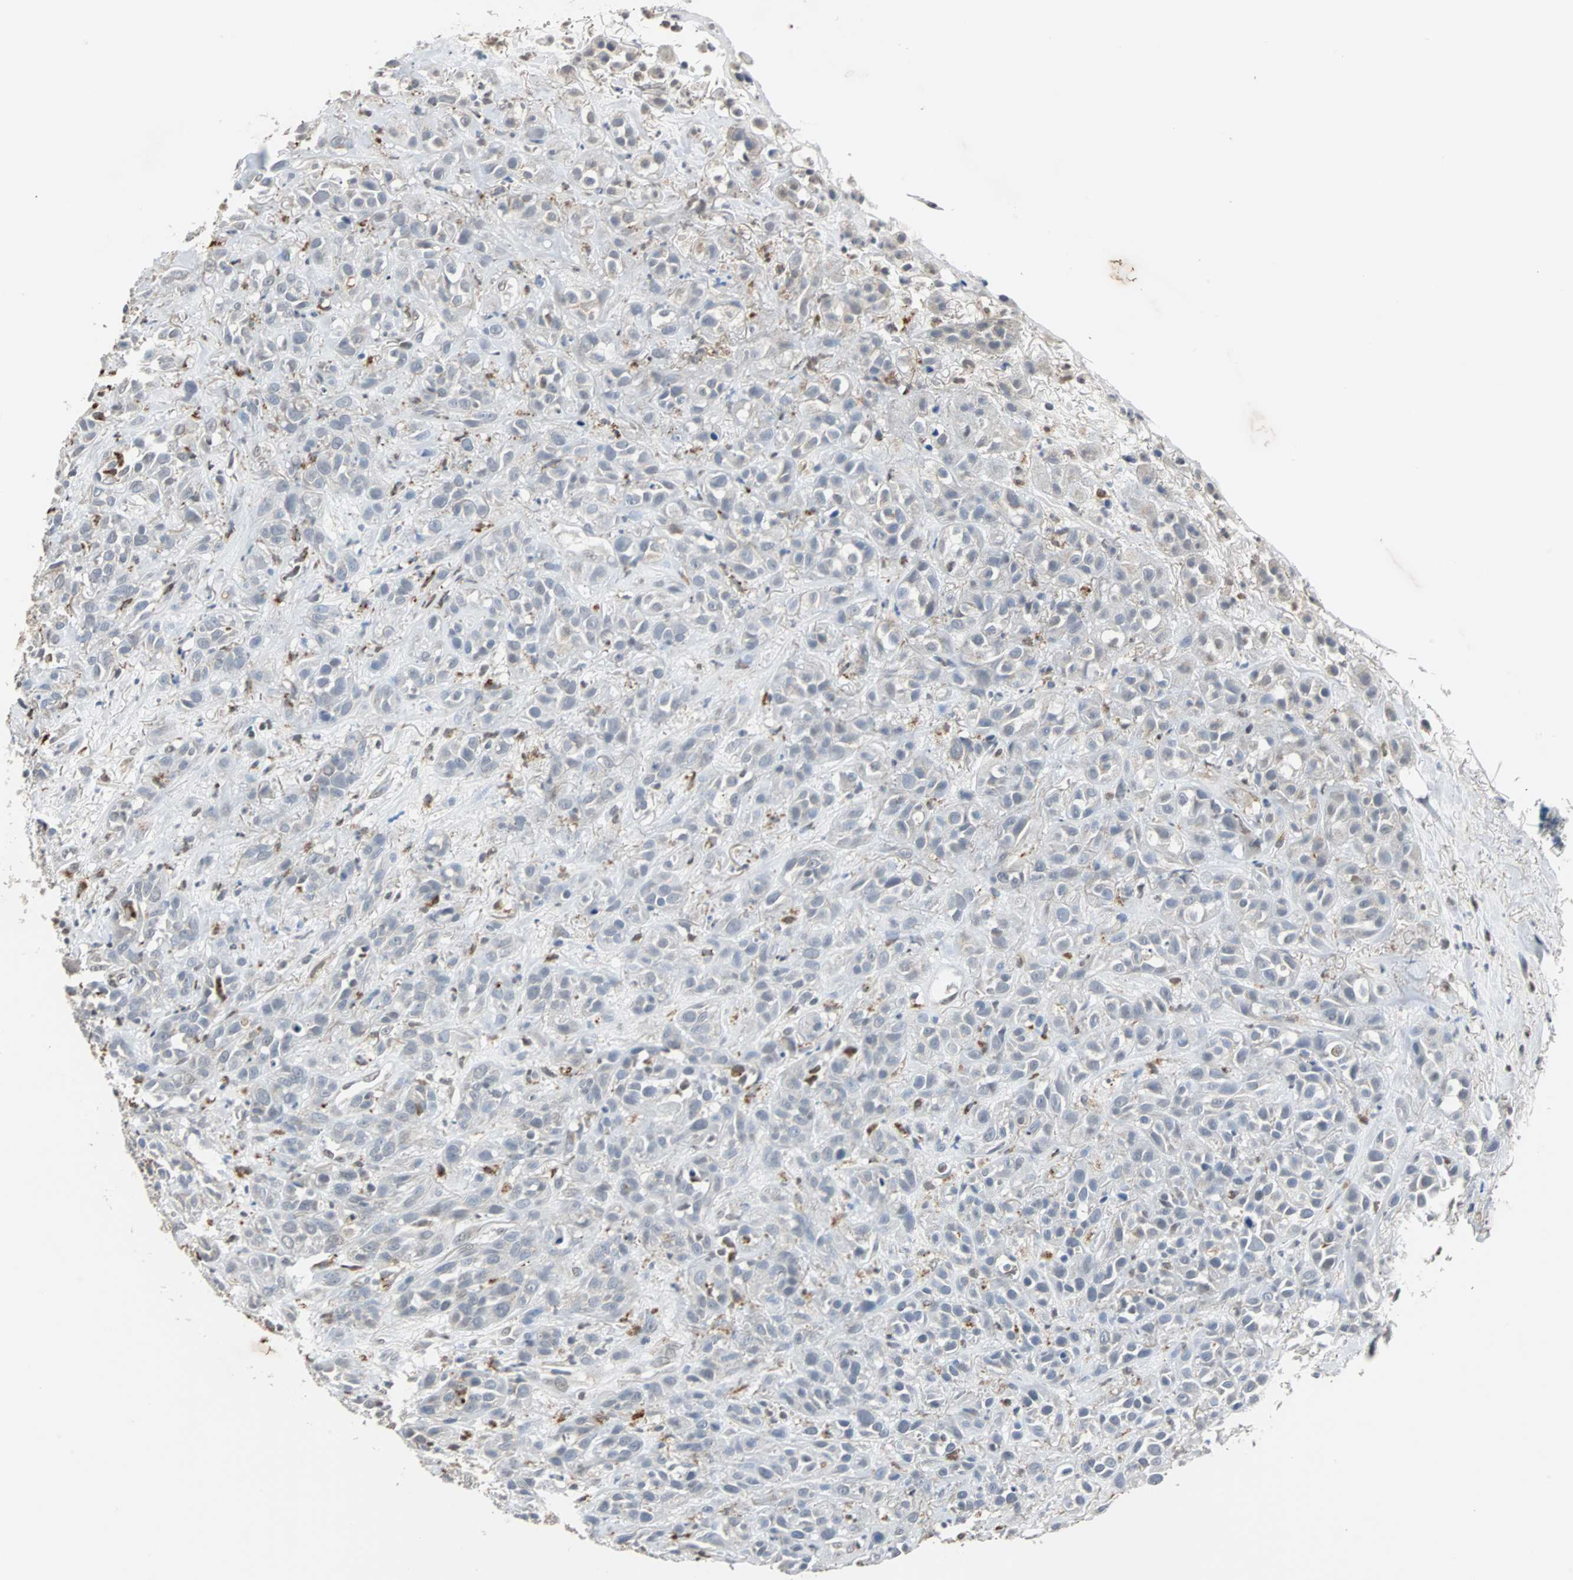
{"staining": {"intensity": "moderate", "quantity": "25%-75%", "location": "cytoplasmic/membranous,nuclear"}, "tissue": "head and neck cancer", "cell_type": "Tumor cells", "image_type": "cancer", "snomed": [{"axis": "morphology", "description": "Squamous cell carcinoma, NOS"}, {"axis": "topography", "description": "Head-Neck"}], "caption": "Brown immunohistochemical staining in head and neck cancer (squamous cell carcinoma) demonstrates moderate cytoplasmic/membranous and nuclear positivity in approximately 25%-75% of tumor cells. The protein of interest is shown in brown color, while the nuclei are stained blue.", "gene": "HLX", "patient": {"sex": "male", "age": 62}}